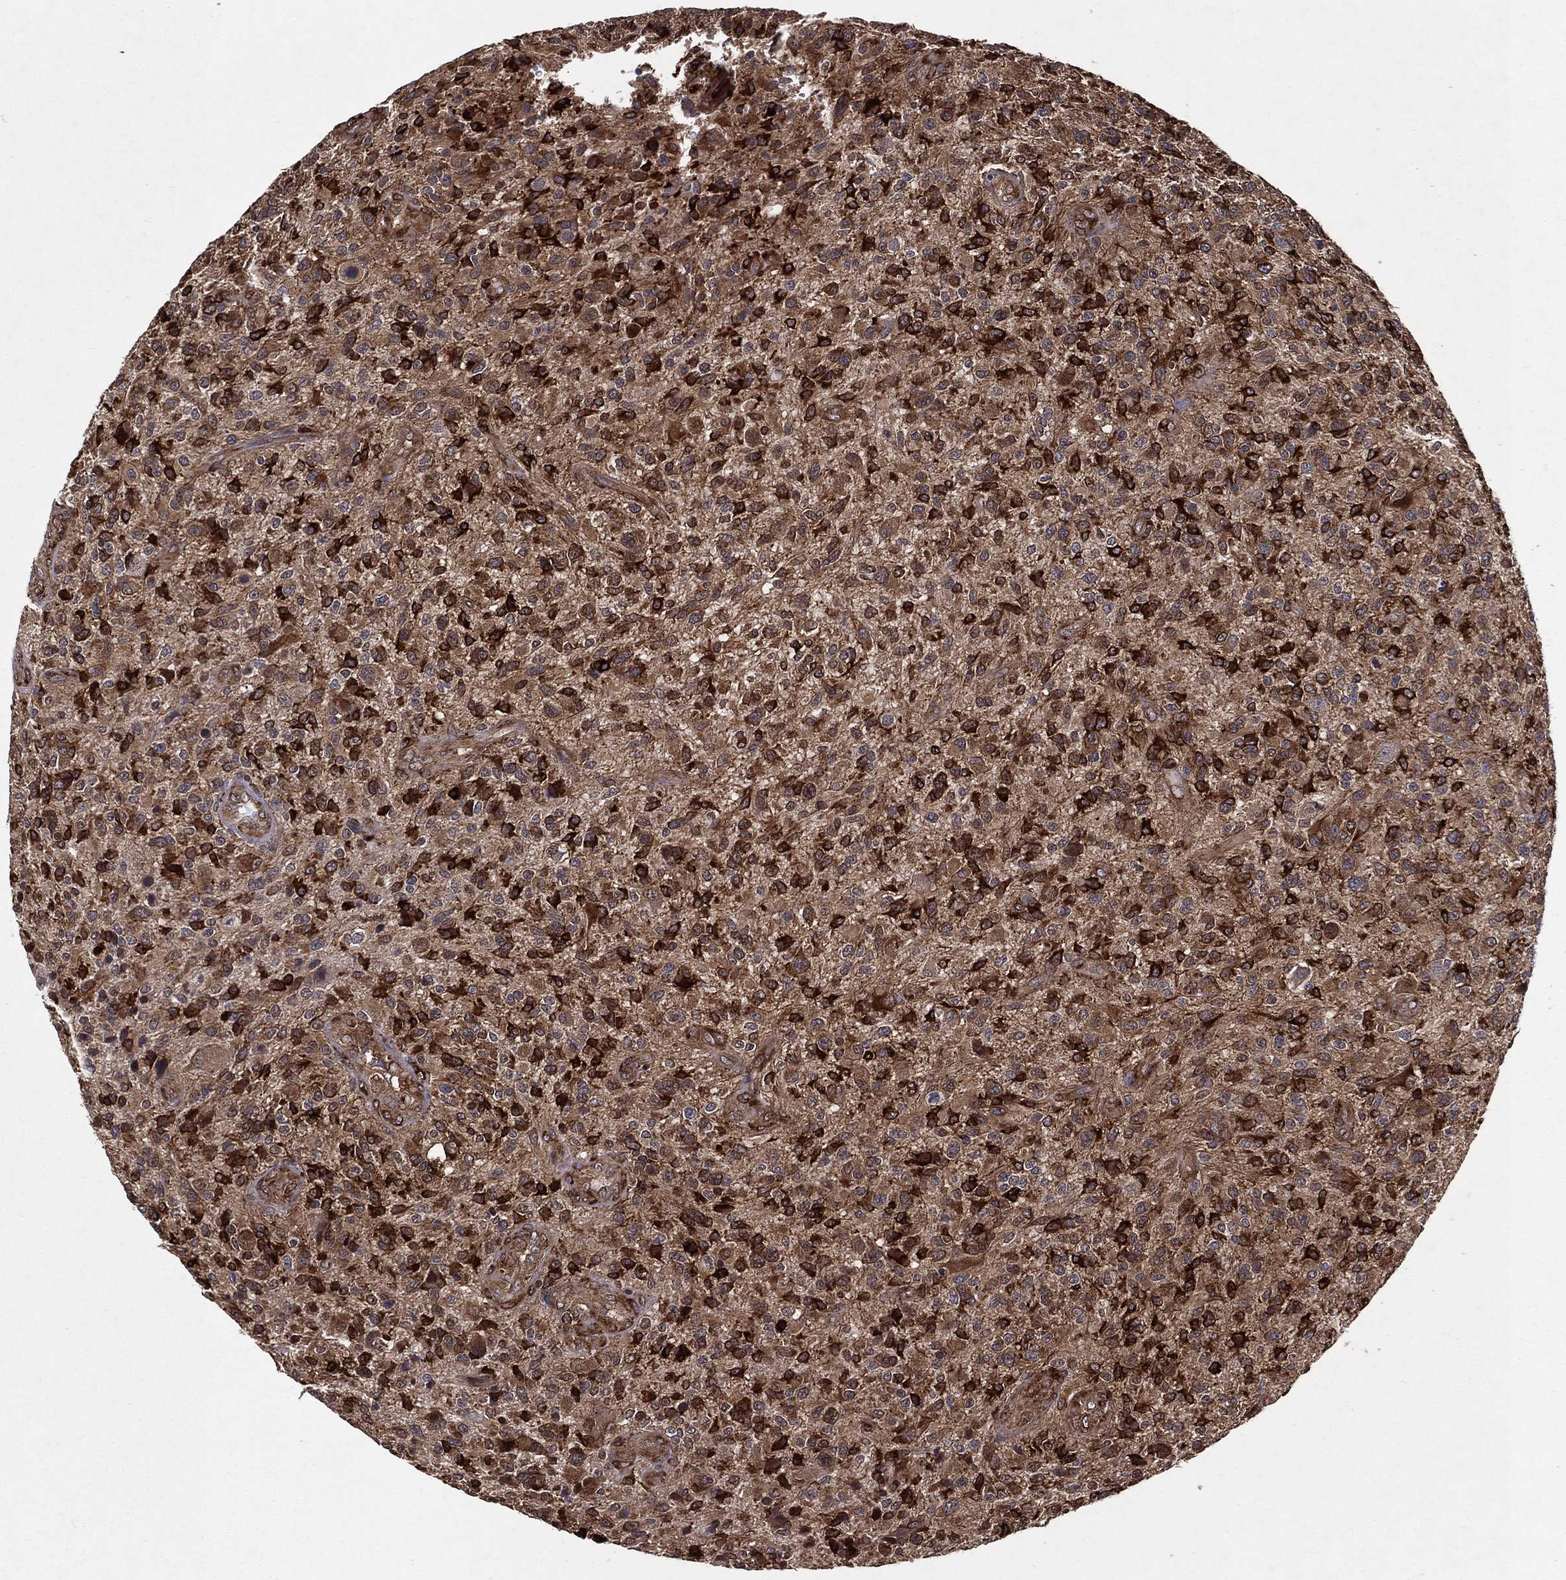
{"staining": {"intensity": "strong", "quantity": ">75%", "location": "cytoplasmic/membranous"}, "tissue": "glioma", "cell_type": "Tumor cells", "image_type": "cancer", "snomed": [{"axis": "morphology", "description": "Glioma, malignant, High grade"}, {"axis": "topography", "description": "Brain"}], "caption": "This histopathology image reveals IHC staining of human malignant glioma (high-grade), with high strong cytoplasmic/membranous staining in about >75% of tumor cells.", "gene": "CERS2", "patient": {"sex": "male", "age": 47}}